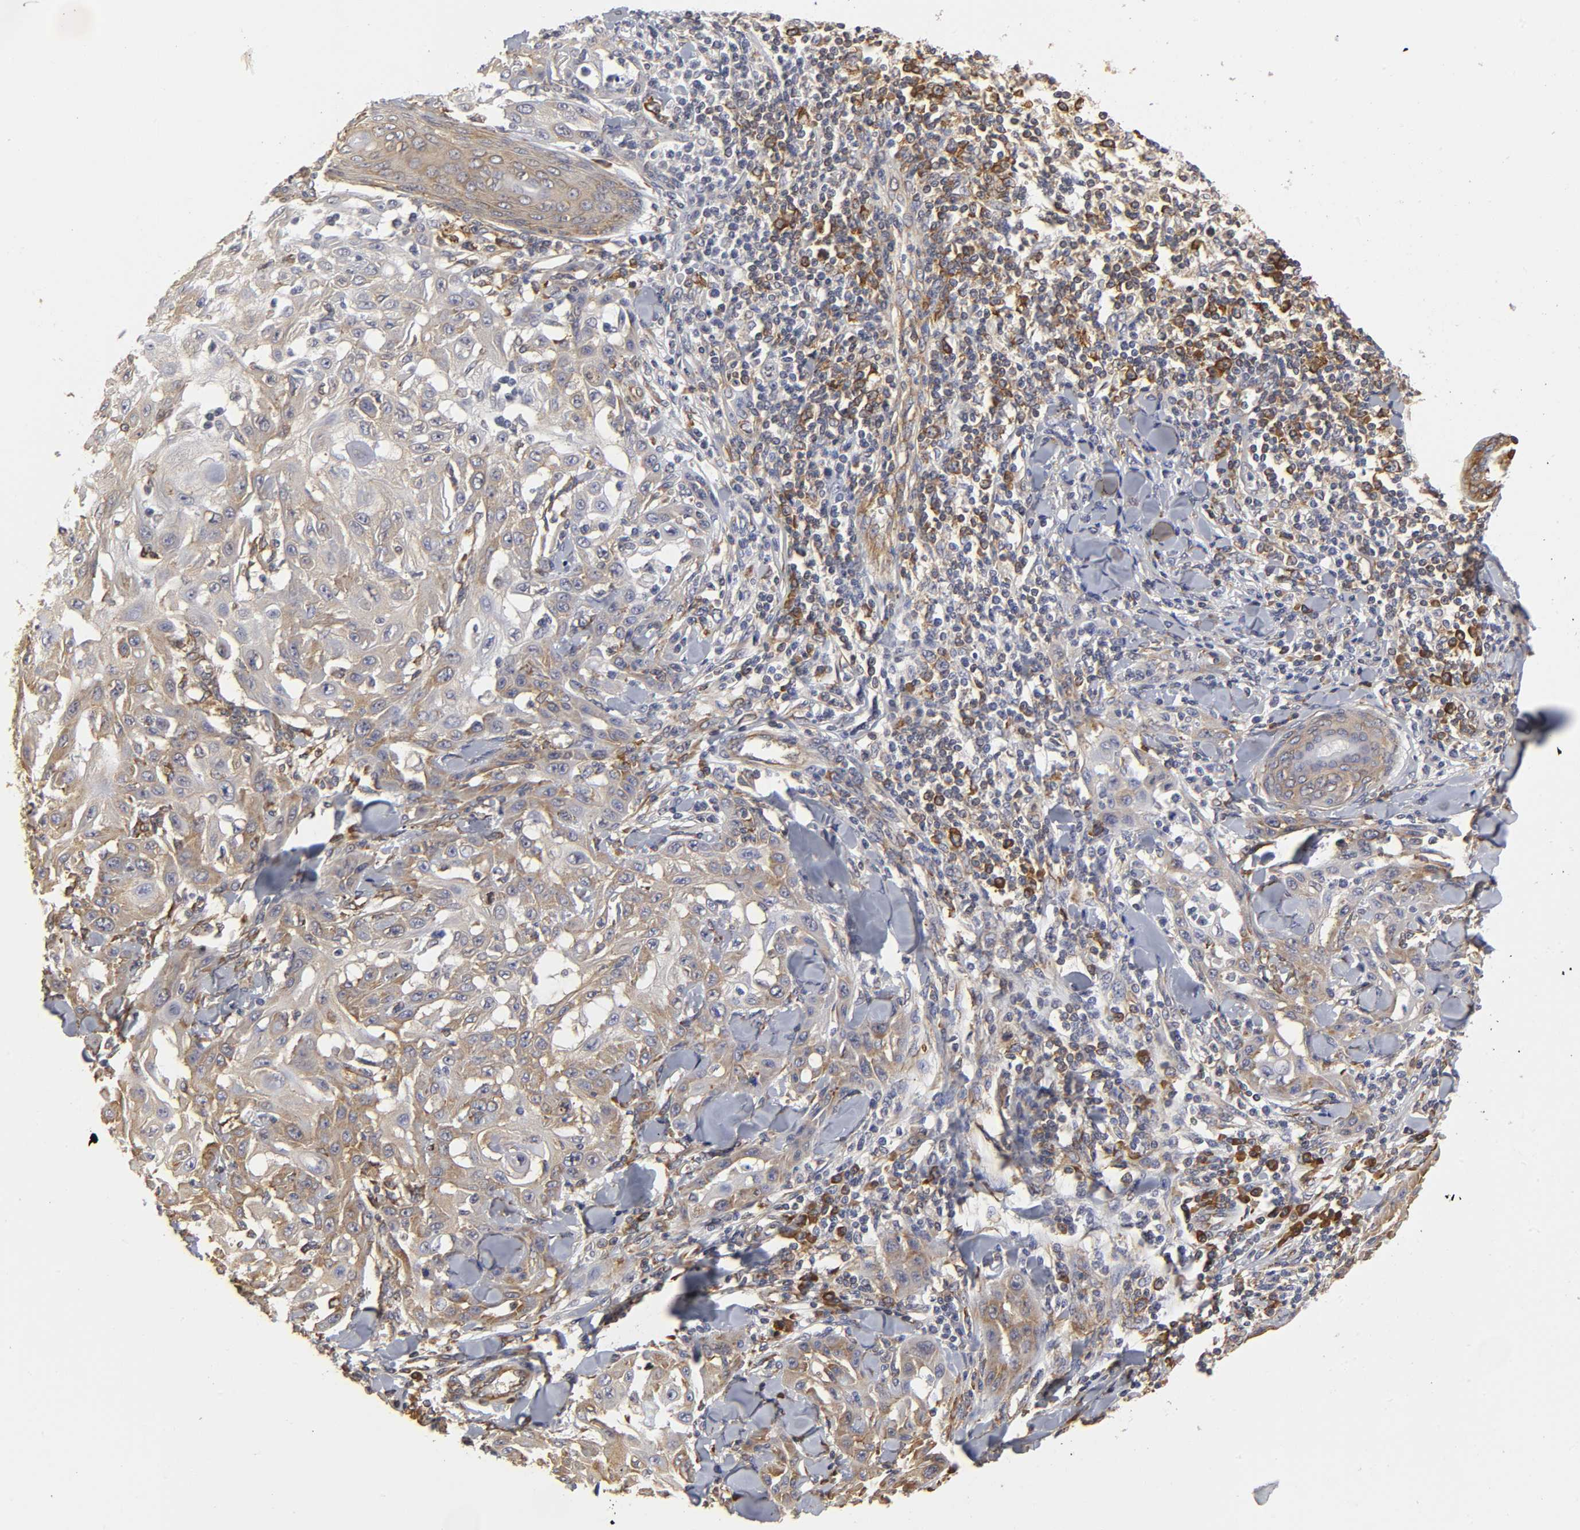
{"staining": {"intensity": "moderate", "quantity": ">75%", "location": "cytoplasmic/membranous"}, "tissue": "skin cancer", "cell_type": "Tumor cells", "image_type": "cancer", "snomed": [{"axis": "morphology", "description": "Squamous cell carcinoma, NOS"}, {"axis": "topography", "description": "Skin"}], "caption": "The photomicrograph displays immunohistochemical staining of skin cancer. There is moderate cytoplasmic/membranous positivity is identified in about >75% of tumor cells. The staining was performed using DAB, with brown indicating positive protein expression. Nuclei are stained blue with hematoxylin.", "gene": "RPL14", "patient": {"sex": "male", "age": 24}}